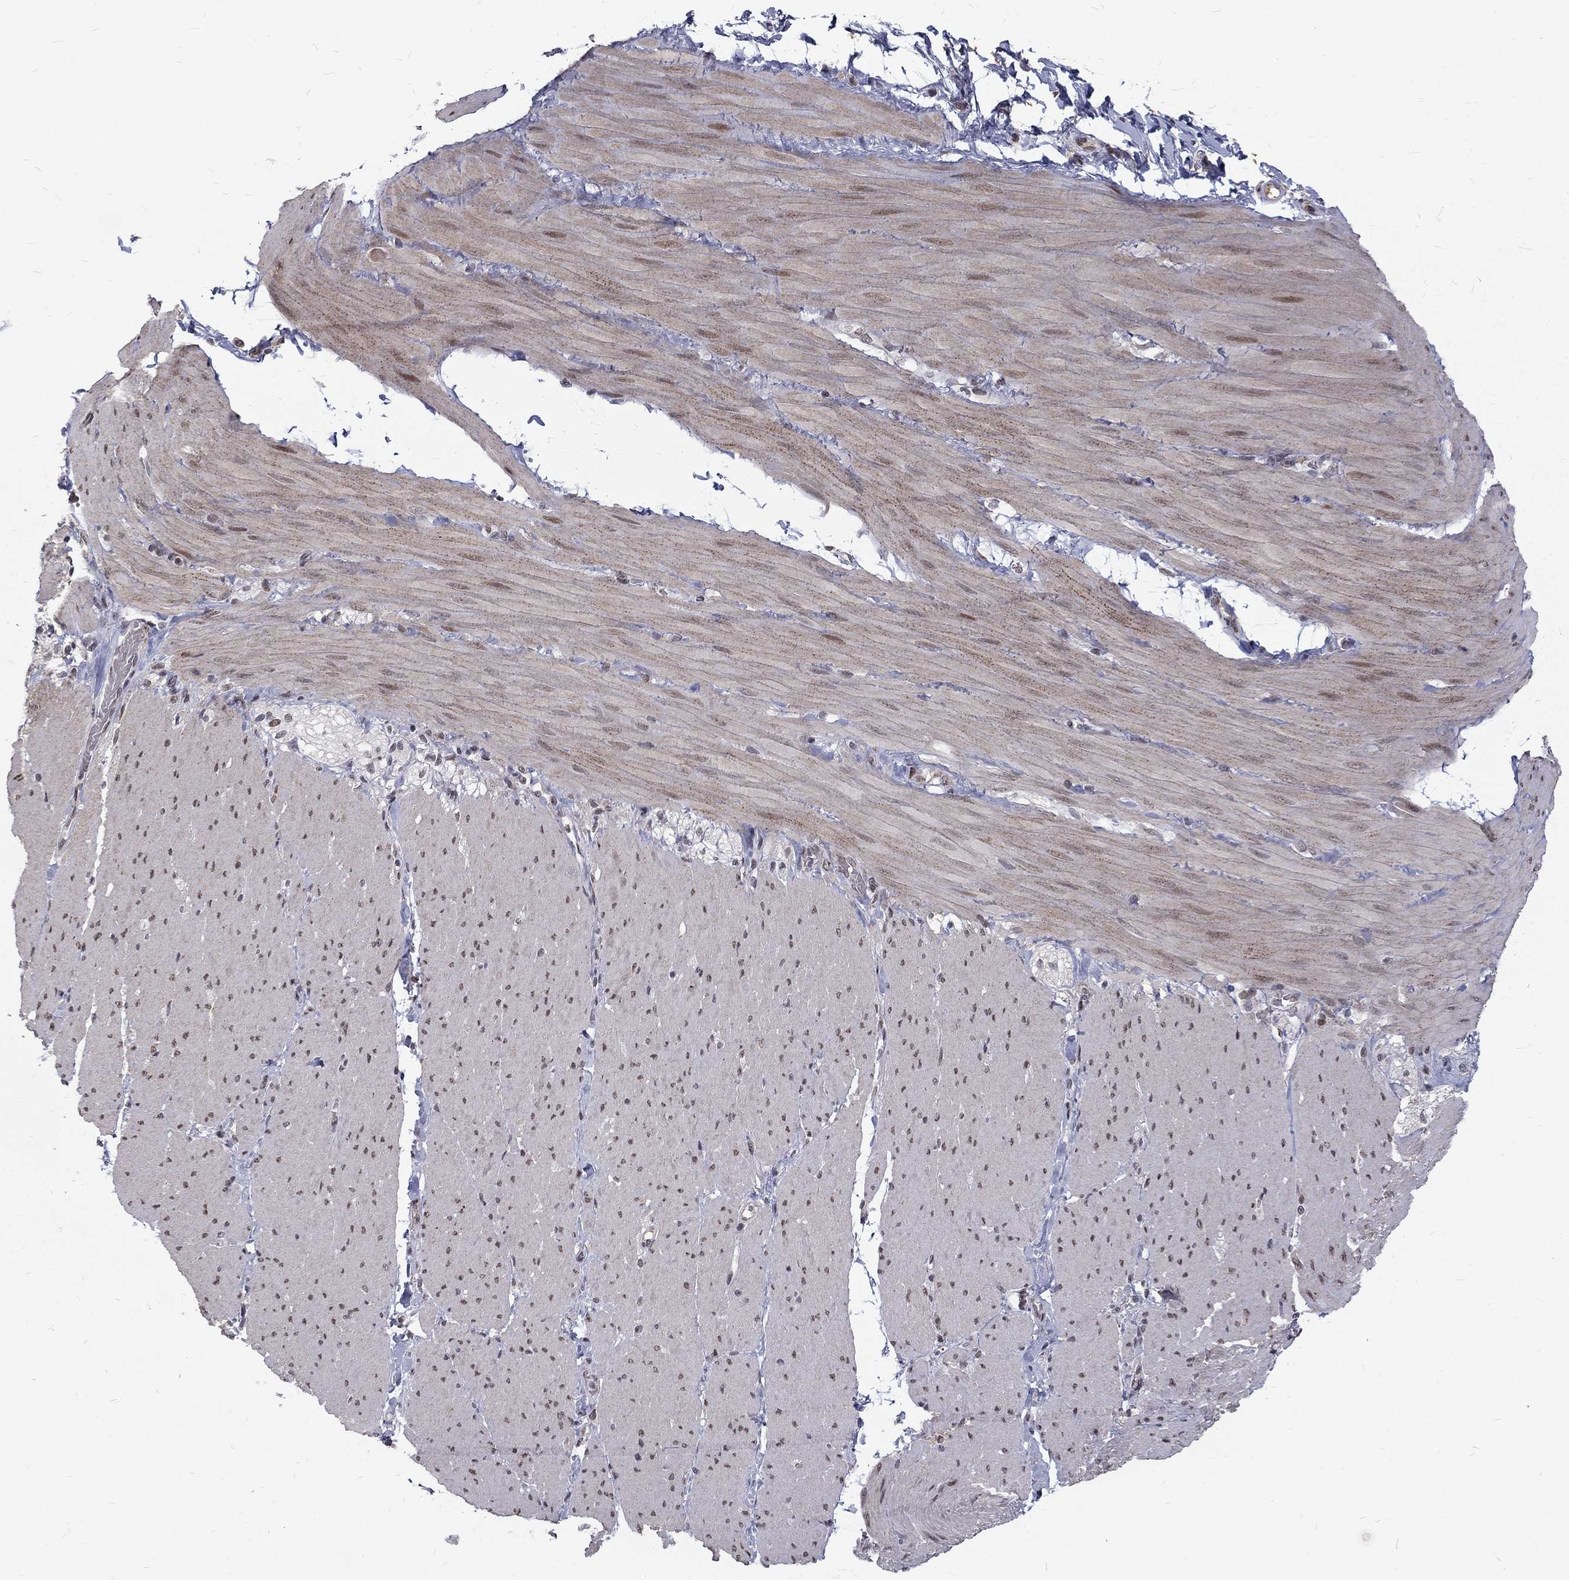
{"staining": {"intensity": "negative", "quantity": "none", "location": "none"}, "tissue": "adipose tissue", "cell_type": "Adipocytes", "image_type": "normal", "snomed": [{"axis": "morphology", "description": "Normal tissue, NOS"}, {"axis": "topography", "description": "Smooth muscle"}, {"axis": "topography", "description": "Duodenum"}, {"axis": "topography", "description": "Peripheral nerve tissue"}], "caption": "IHC histopathology image of benign adipose tissue stained for a protein (brown), which demonstrates no positivity in adipocytes. (Immunohistochemistry (ihc), brightfield microscopy, high magnification).", "gene": "TCEAL1", "patient": {"sex": "female", "age": 61}}